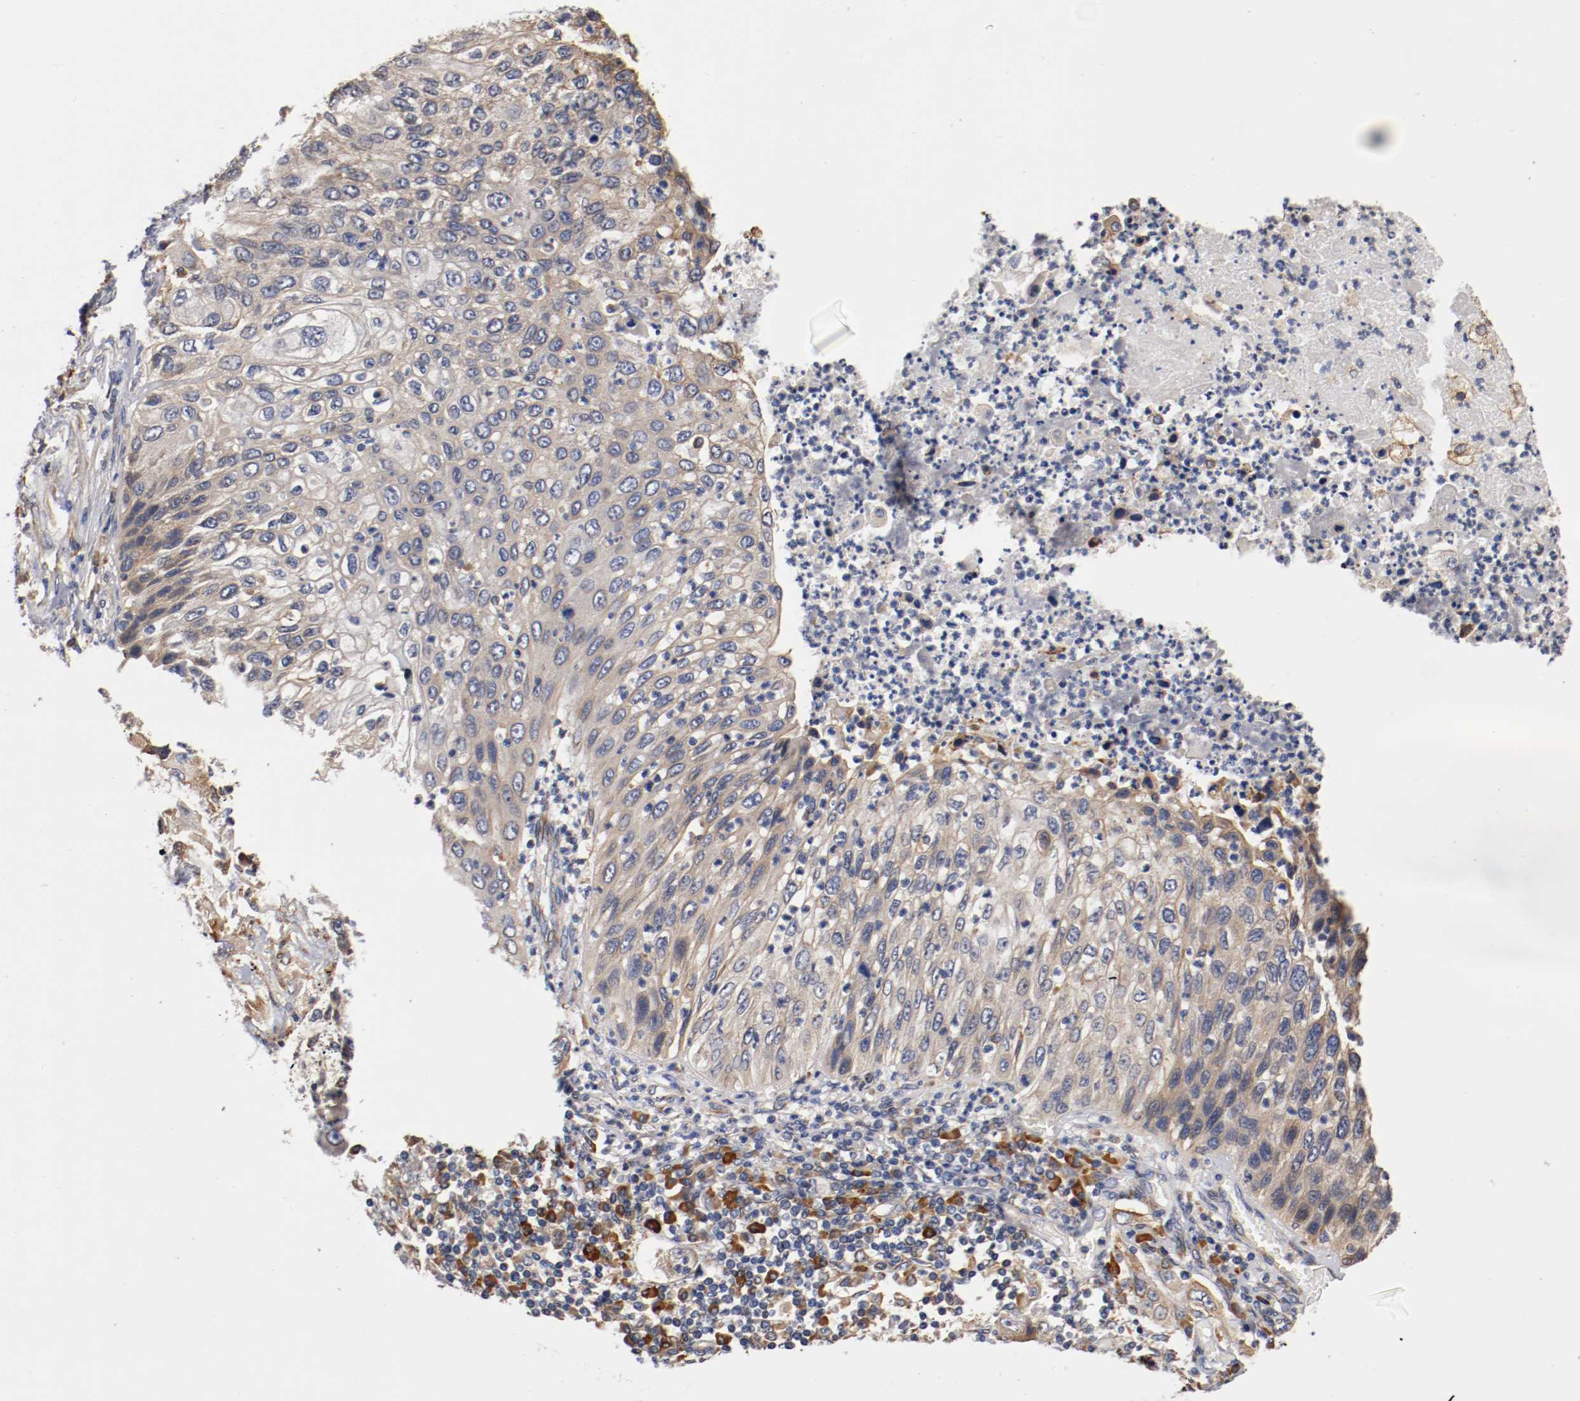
{"staining": {"intensity": "weak", "quantity": ">75%", "location": "cytoplasmic/membranous"}, "tissue": "lung cancer", "cell_type": "Tumor cells", "image_type": "cancer", "snomed": [{"axis": "morphology", "description": "Inflammation, NOS"}, {"axis": "morphology", "description": "Squamous cell carcinoma, NOS"}, {"axis": "topography", "description": "Lymph node"}, {"axis": "topography", "description": "Soft tissue"}, {"axis": "topography", "description": "Lung"}], "caption": "Lung cancer (squamous cell carcinoma) stained with a protein marker shows weak staining in tumor cells.", "gene": "TNFSF13", "patient": {"sex": "male", "age": 66}}